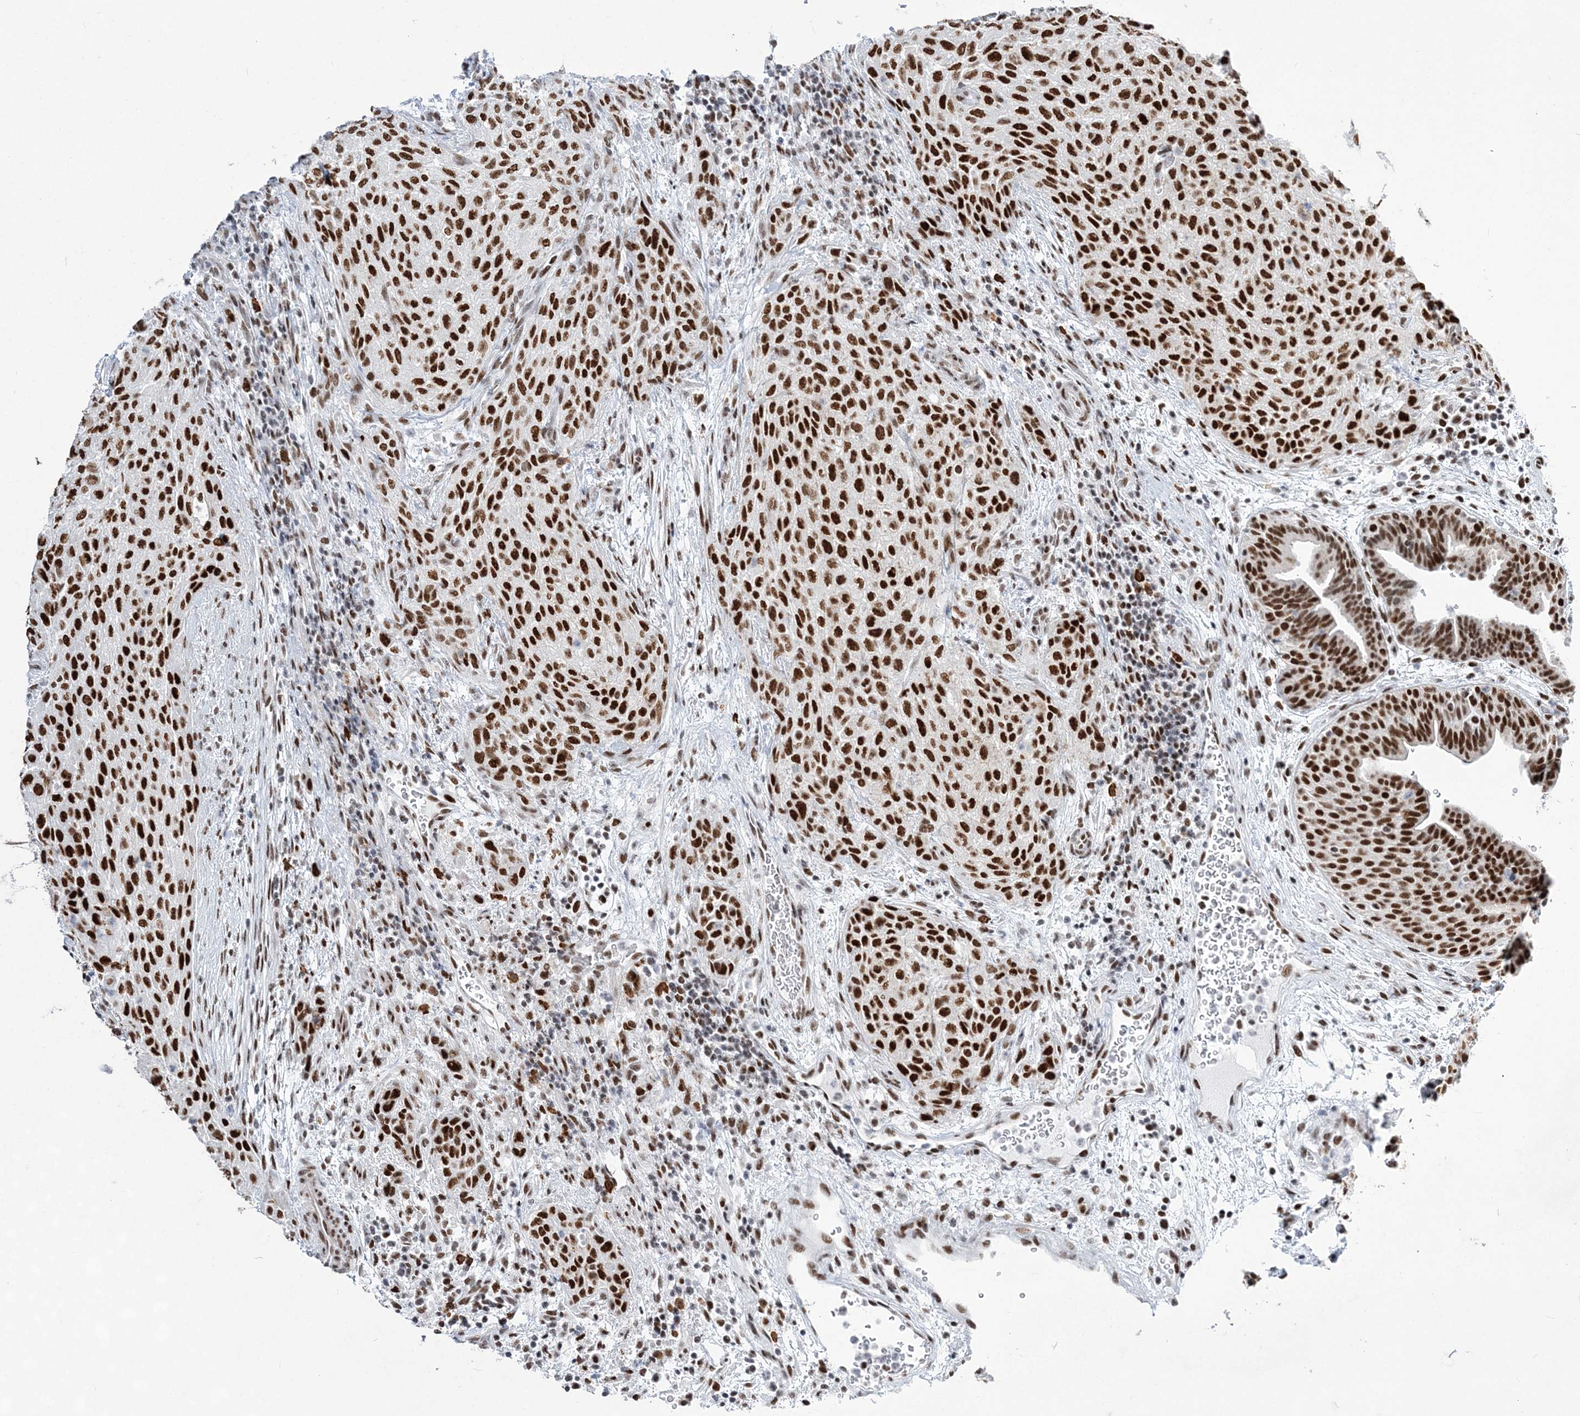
{"staining": {"intensity": "strong", "quantity": ">75%", "location": "nuclear"}, "tissue": "urothelial cancer", "cell_type": "Tumor cells", "image_type": "cancer", "snomed": [{"axis": "morphology", "description": "Urothelial carcinoma, High grade"}, {"axis": "topography", "description": "Urinary bladder"}], "caption": "IHC image of neoplastic tissue: human urothelial cancer stained using IHC reveals high levels of strong protein expression localized specifically in the nuclear of tumor cells, appearing as a nuclear brown color.", "gene": "ZBTB7A", "patient": {"sex": "male", "age": 35}}